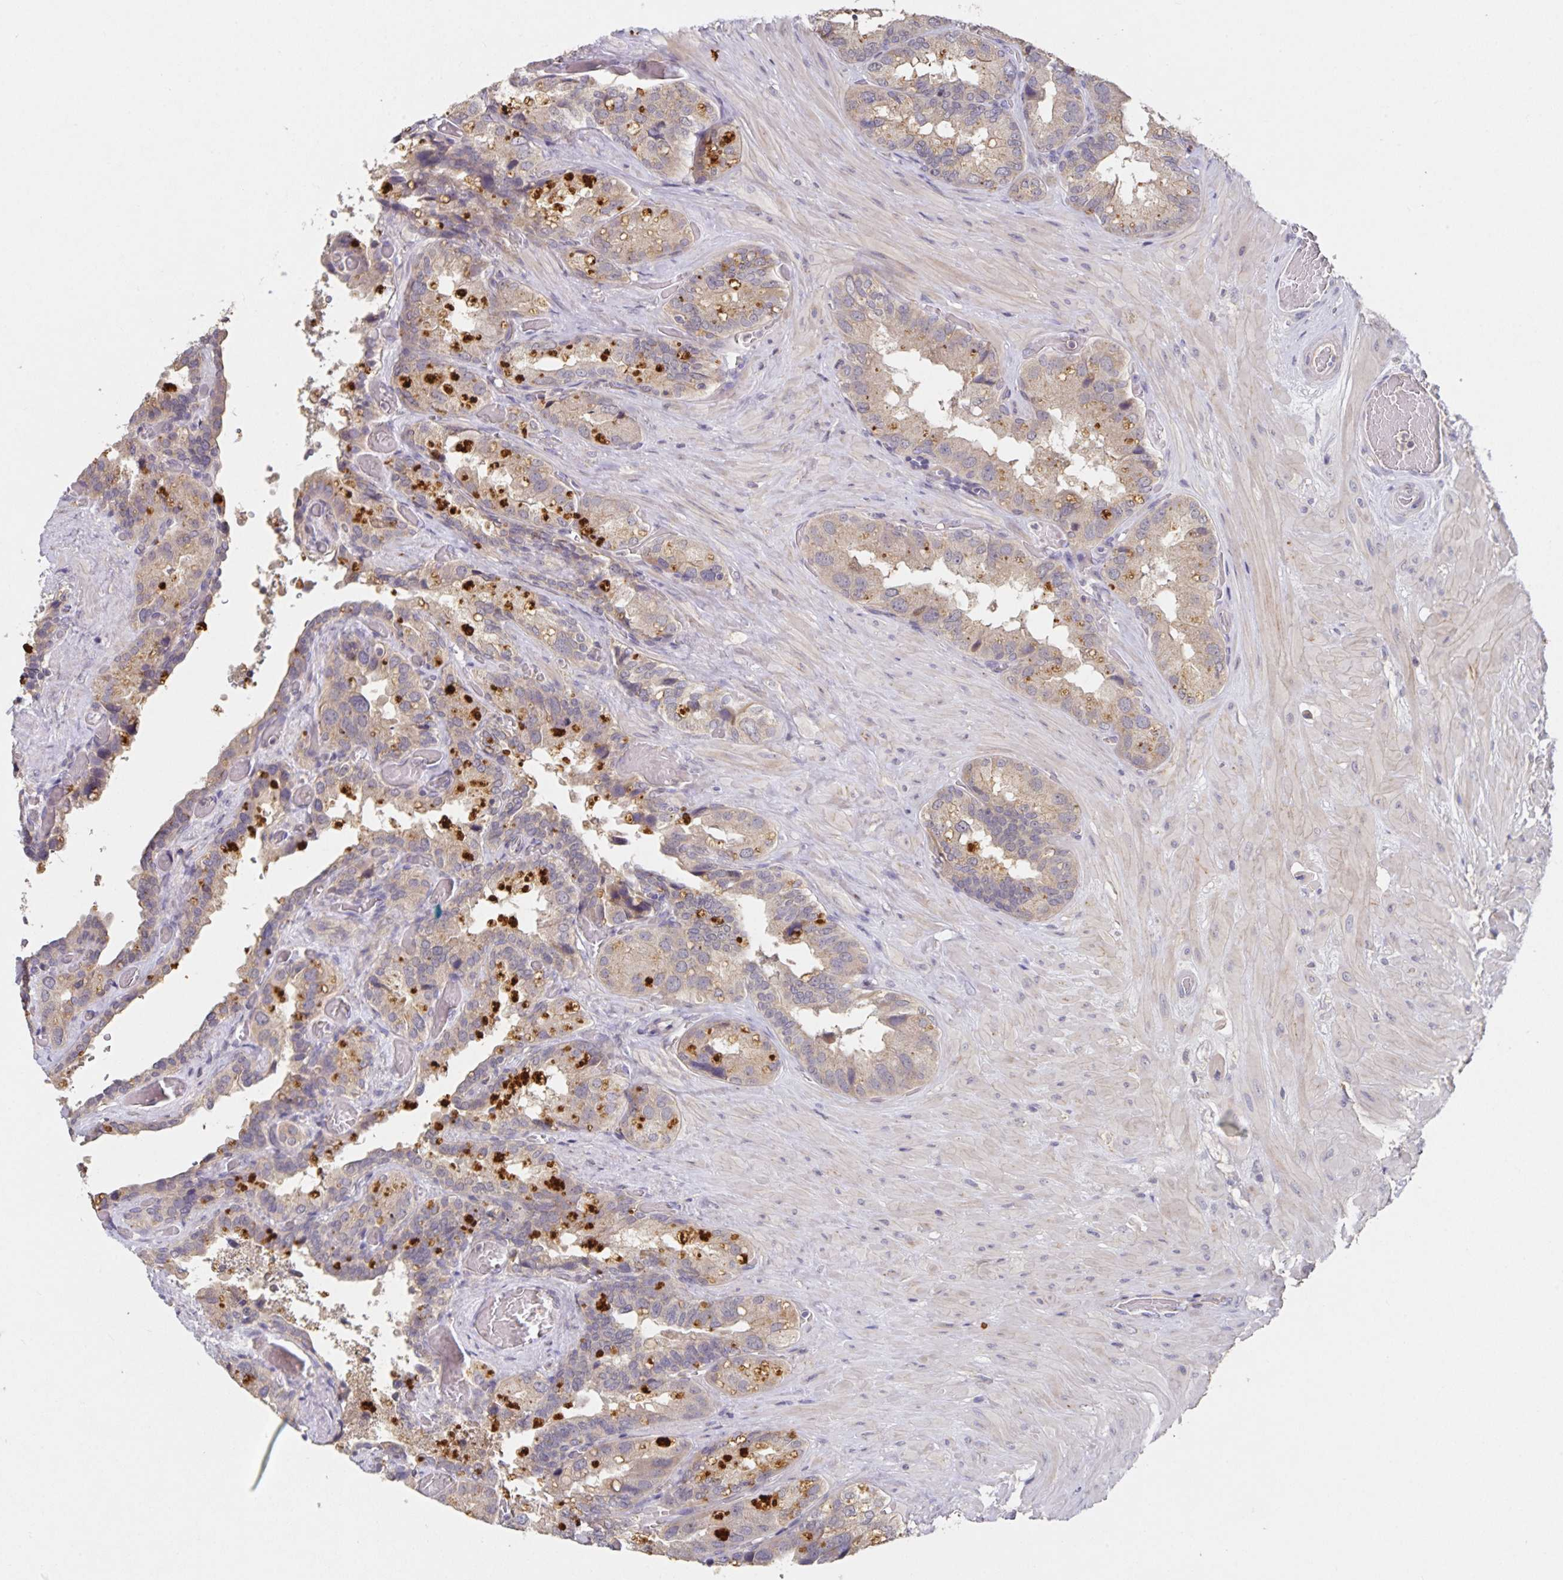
{"staining": {"intensity": "weak", "quantity": "25%-75%", "location": "cytoplasmic/membranous"}, "tissue": "seminal vesicle", "cell_type": "Glandular cells", "image_type": "normal", "snomed": [{"axis": "morphology", "description": "Normal tissue, NOS"}, {"axis": "topography", "description": "Seminal veicle"}], "caption": "Seminal vesicle stained with a brown dye exhibits weak cytoplasmic/membranous positive positivity in about 25%-75% of glandular cells.", "gene": "HEPN1", "patient": {"sex": "male", "age": 60}}